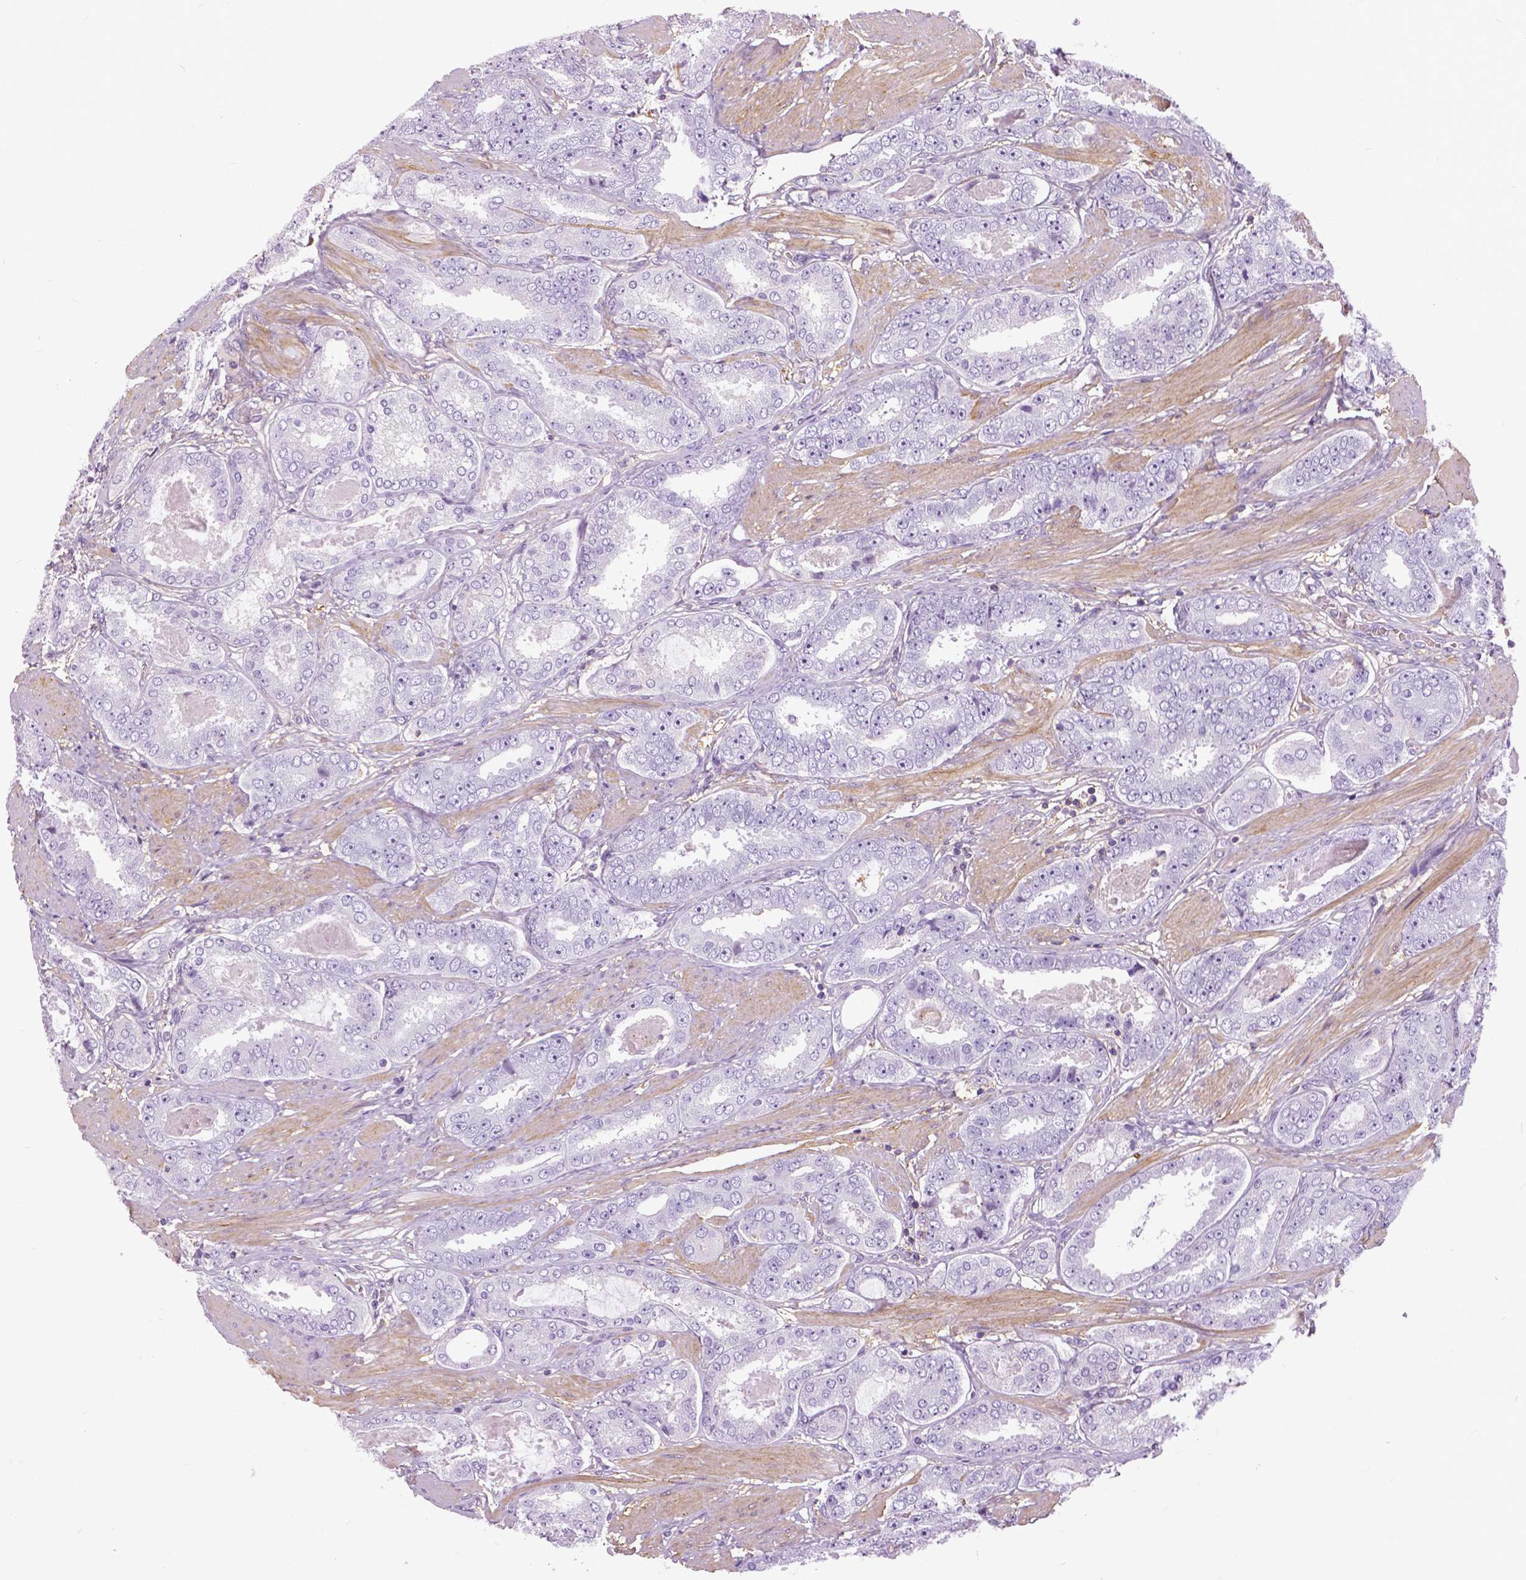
{"staining": {"intensity": "negative", "quantity": "none", "location": "none"}, "tissue": "prostate cancer", "cell_type": "Tumor cells", "image_type": "cancer", "snomed": [{"axis": "morphology", "description": "Adenocarcinoma, High grade"}, {"axis": "topography", "description": "Prostate"}], "caption": "A histopathology image of human prostate high-grade adenocarcinoma is negative for staining in tumor cells.", "gene": "ANXA13", "patient": {"sex": "male", "age": 63}}